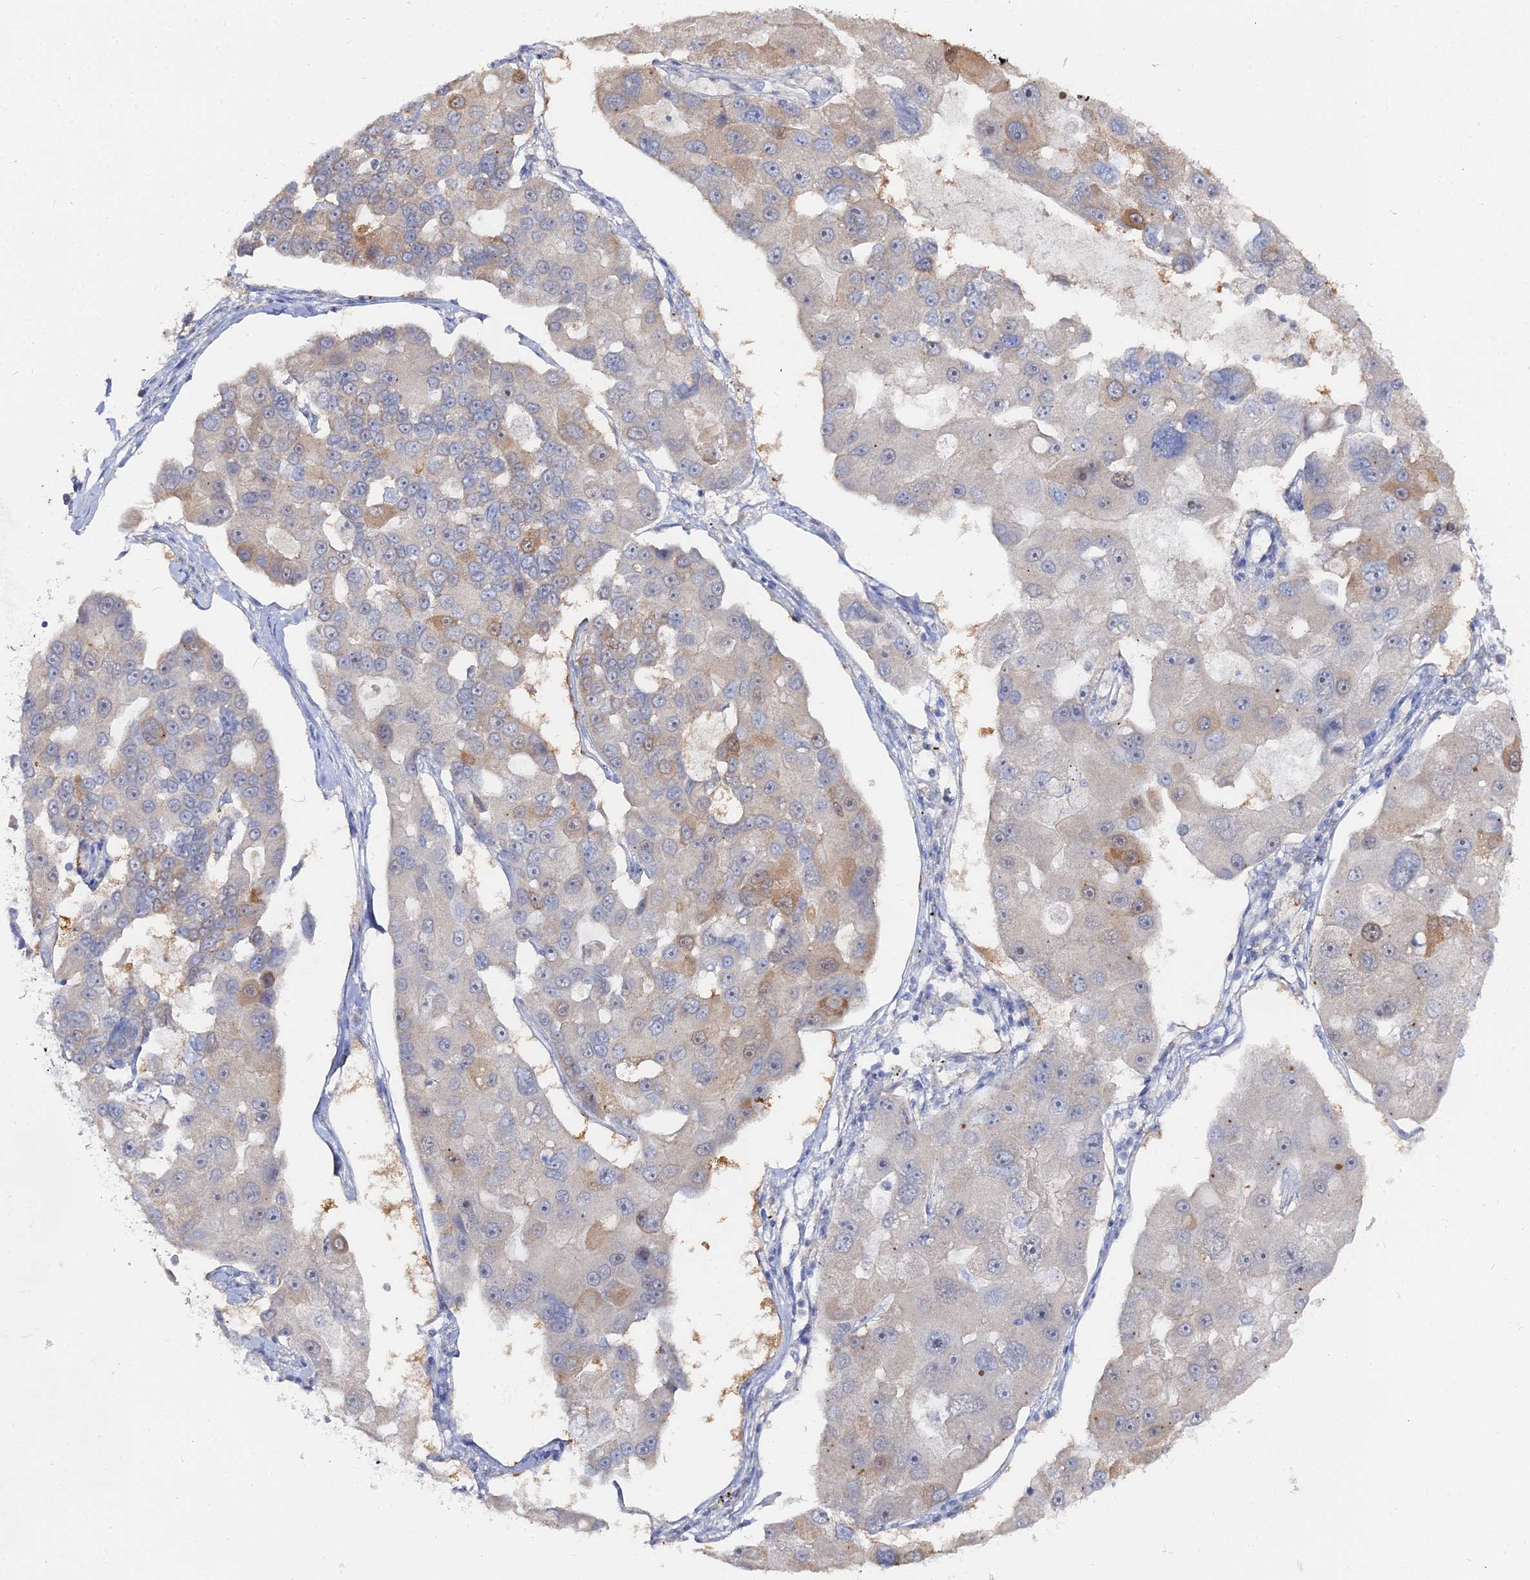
{"staining": {"intensity": "moderate", "quantity": "<25%", "location": "cytoplasmic/membranous"}, "tissue": "lung cancer", "cell_type": "Tumor cells", "image_type": "cancer", "snomed": [{"axis": "morphology", "description": "Adenocarcinoma, NOS"}, {"axis": "topography", "description": "Lung"}], "caption": "Lung cancer stained for a protein (brown) displays moderate cytoplasmic/membranous positive positivity in approximately <25% of tumor cells.", "gene": "THAP4", "patient": {"sex": "female", "age": 54}}